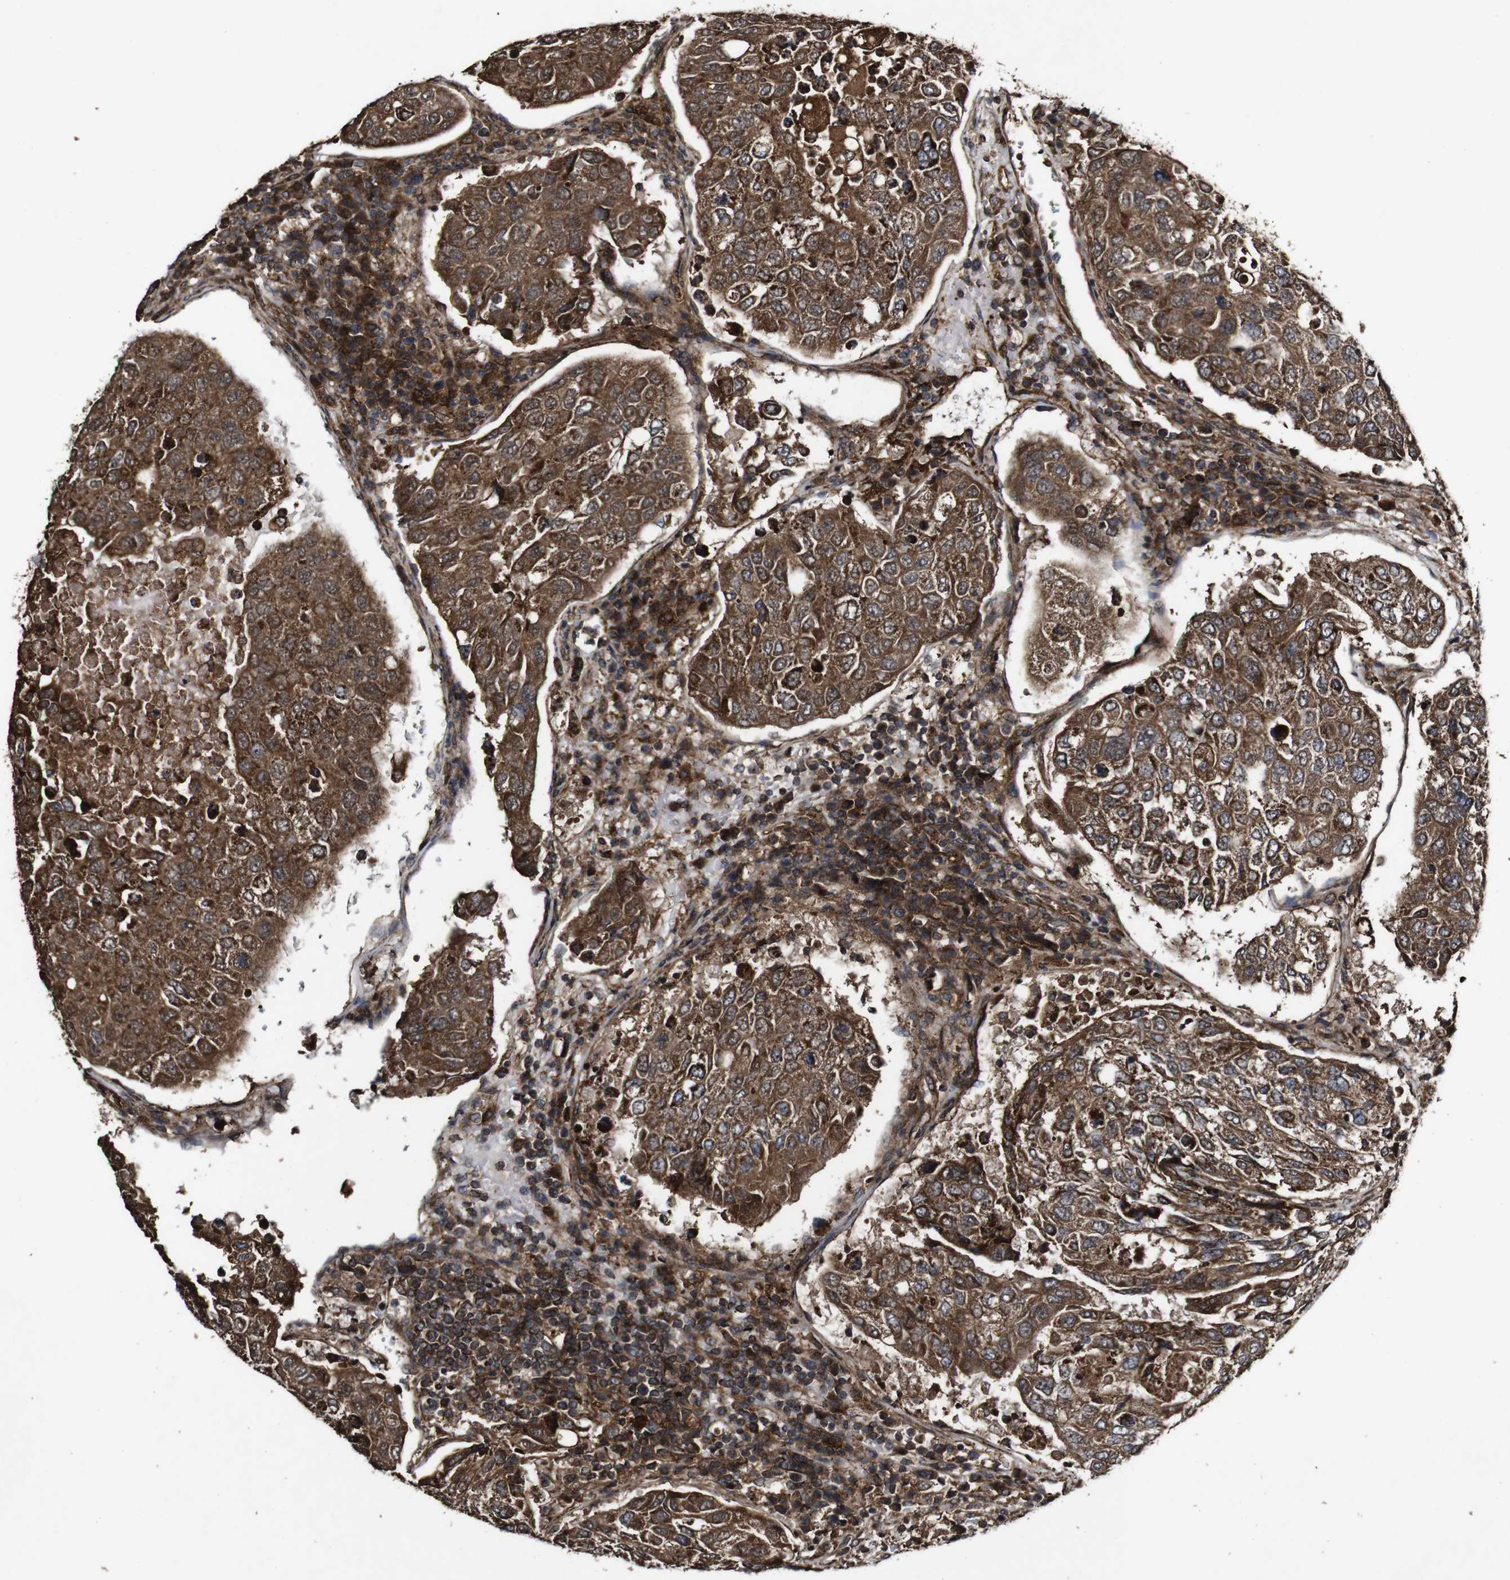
{"staining": {"intensity": "strong", "quantity": ">75%", "location": "cytoplasmic/membranous"}, "tissue": "urothelial cancer", "cell_type": "Tumor cells", "image_type": "cancer", "snomed": [{"axis": "morphology", "description": "Urothelial carcinoma, High grade"}, {"axis": "topography", "description": "Lymph node"}, {"axis": "topography", "description": "Urinary bladder"}], "caption": "High-grade urothelial carcinoma was stained to show a protein in brown. There is high levels of strong cytoplasmic/membranous positivity in about >75% of tumor cells. (brown staining indicates protein expression, while blue staining denotes nuclei).", "gene": "BTN3A3", "patient": {"sex": "male", "age": 51}}